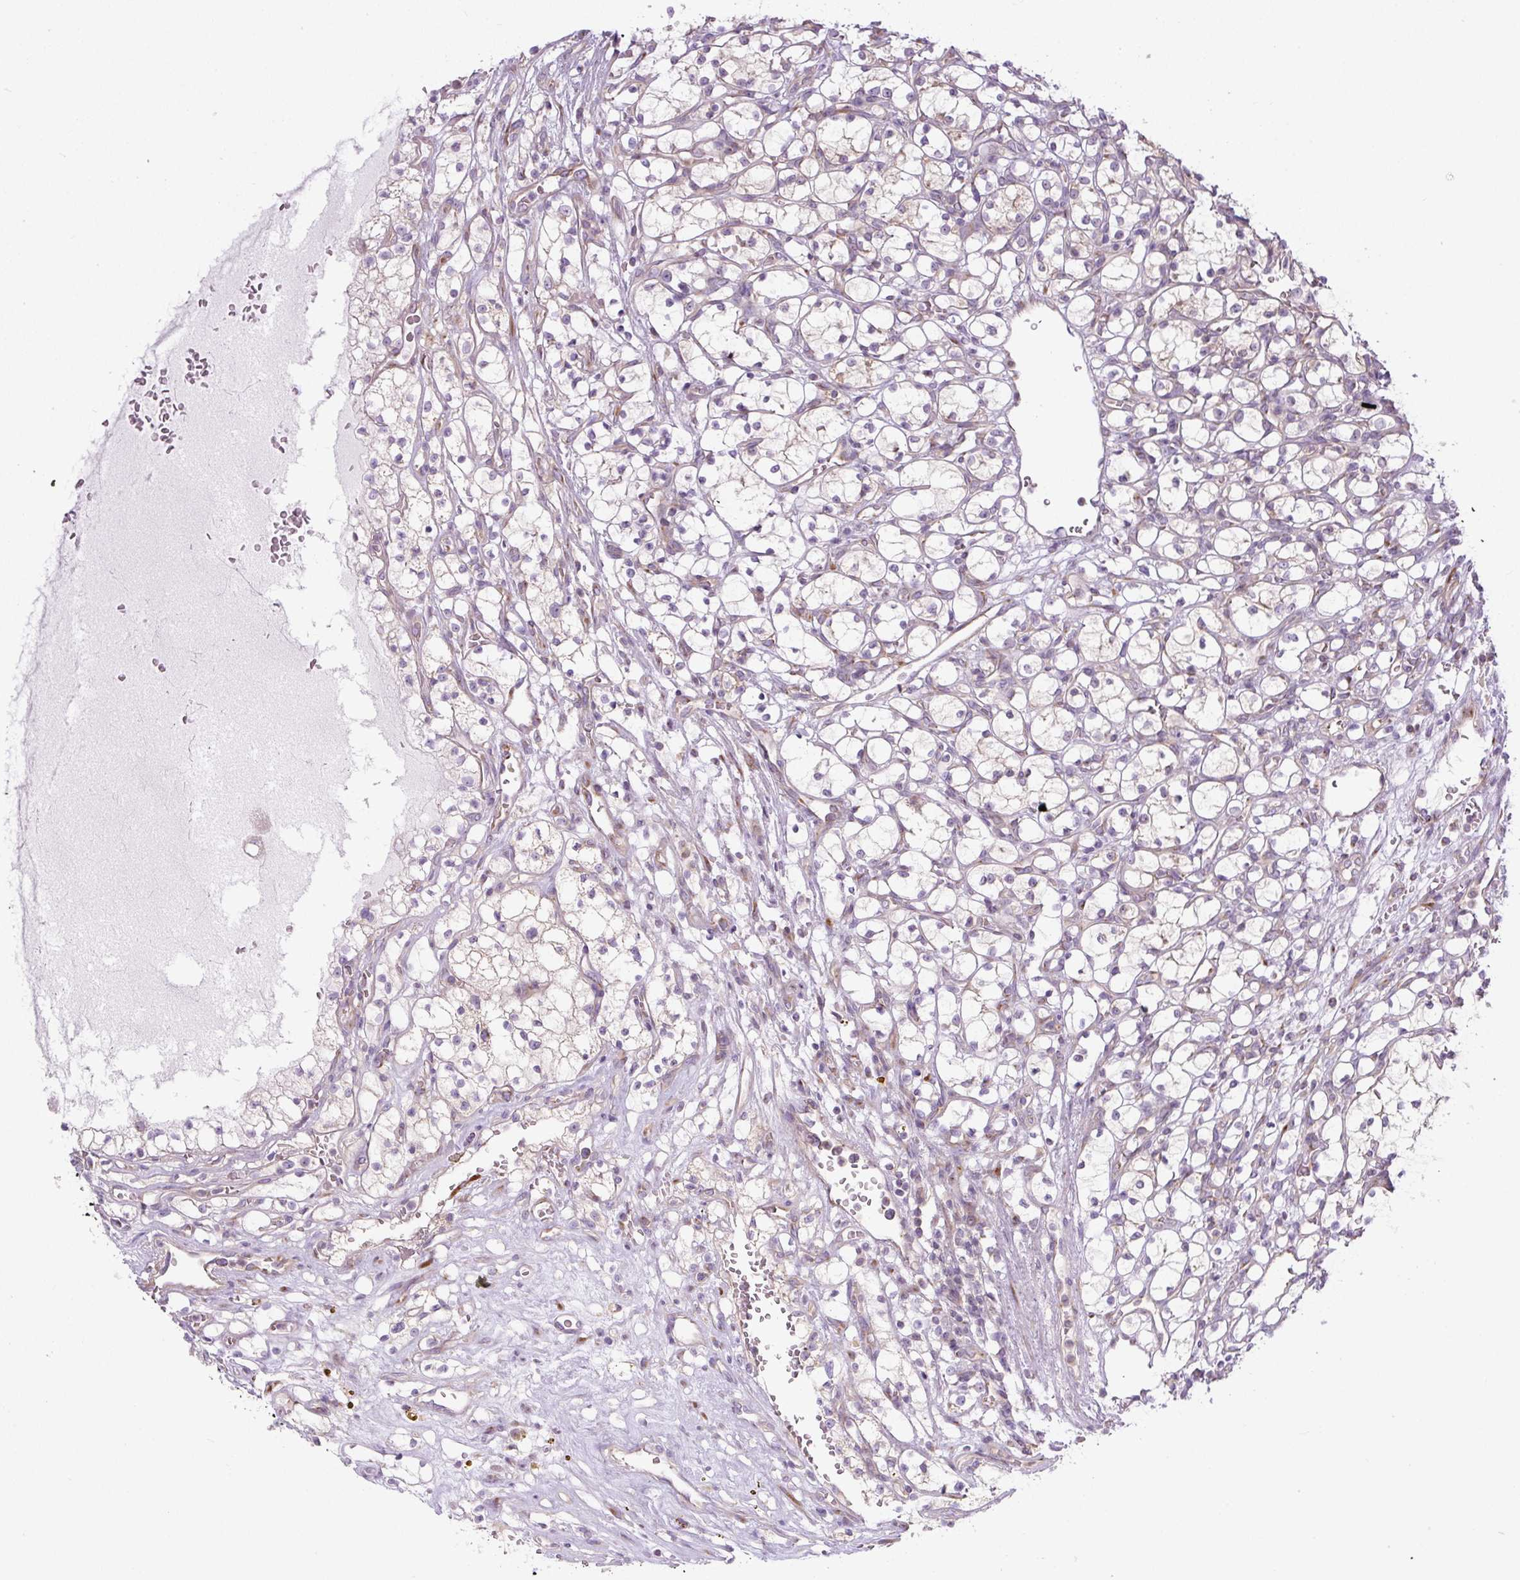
{"staining": {"intensity": "negative", "quantity": "none", "location": "none"}, "tissue": "renal cancer", "cell_type": "Tumor cells", "image_type": "cancer", "snomed": [{"axis": "morphology", "description": "Adenocarcinoma, NOS"}, {"axis": "topography", "description": "Kidney"}], "caption": "This is an immunohistochemistry (IHC) micrograph of adenocarcinoma (renal). There is no positivity in tumor cells.", "gene": "MLX", "patient": {"sex": "female", "age": 69}}